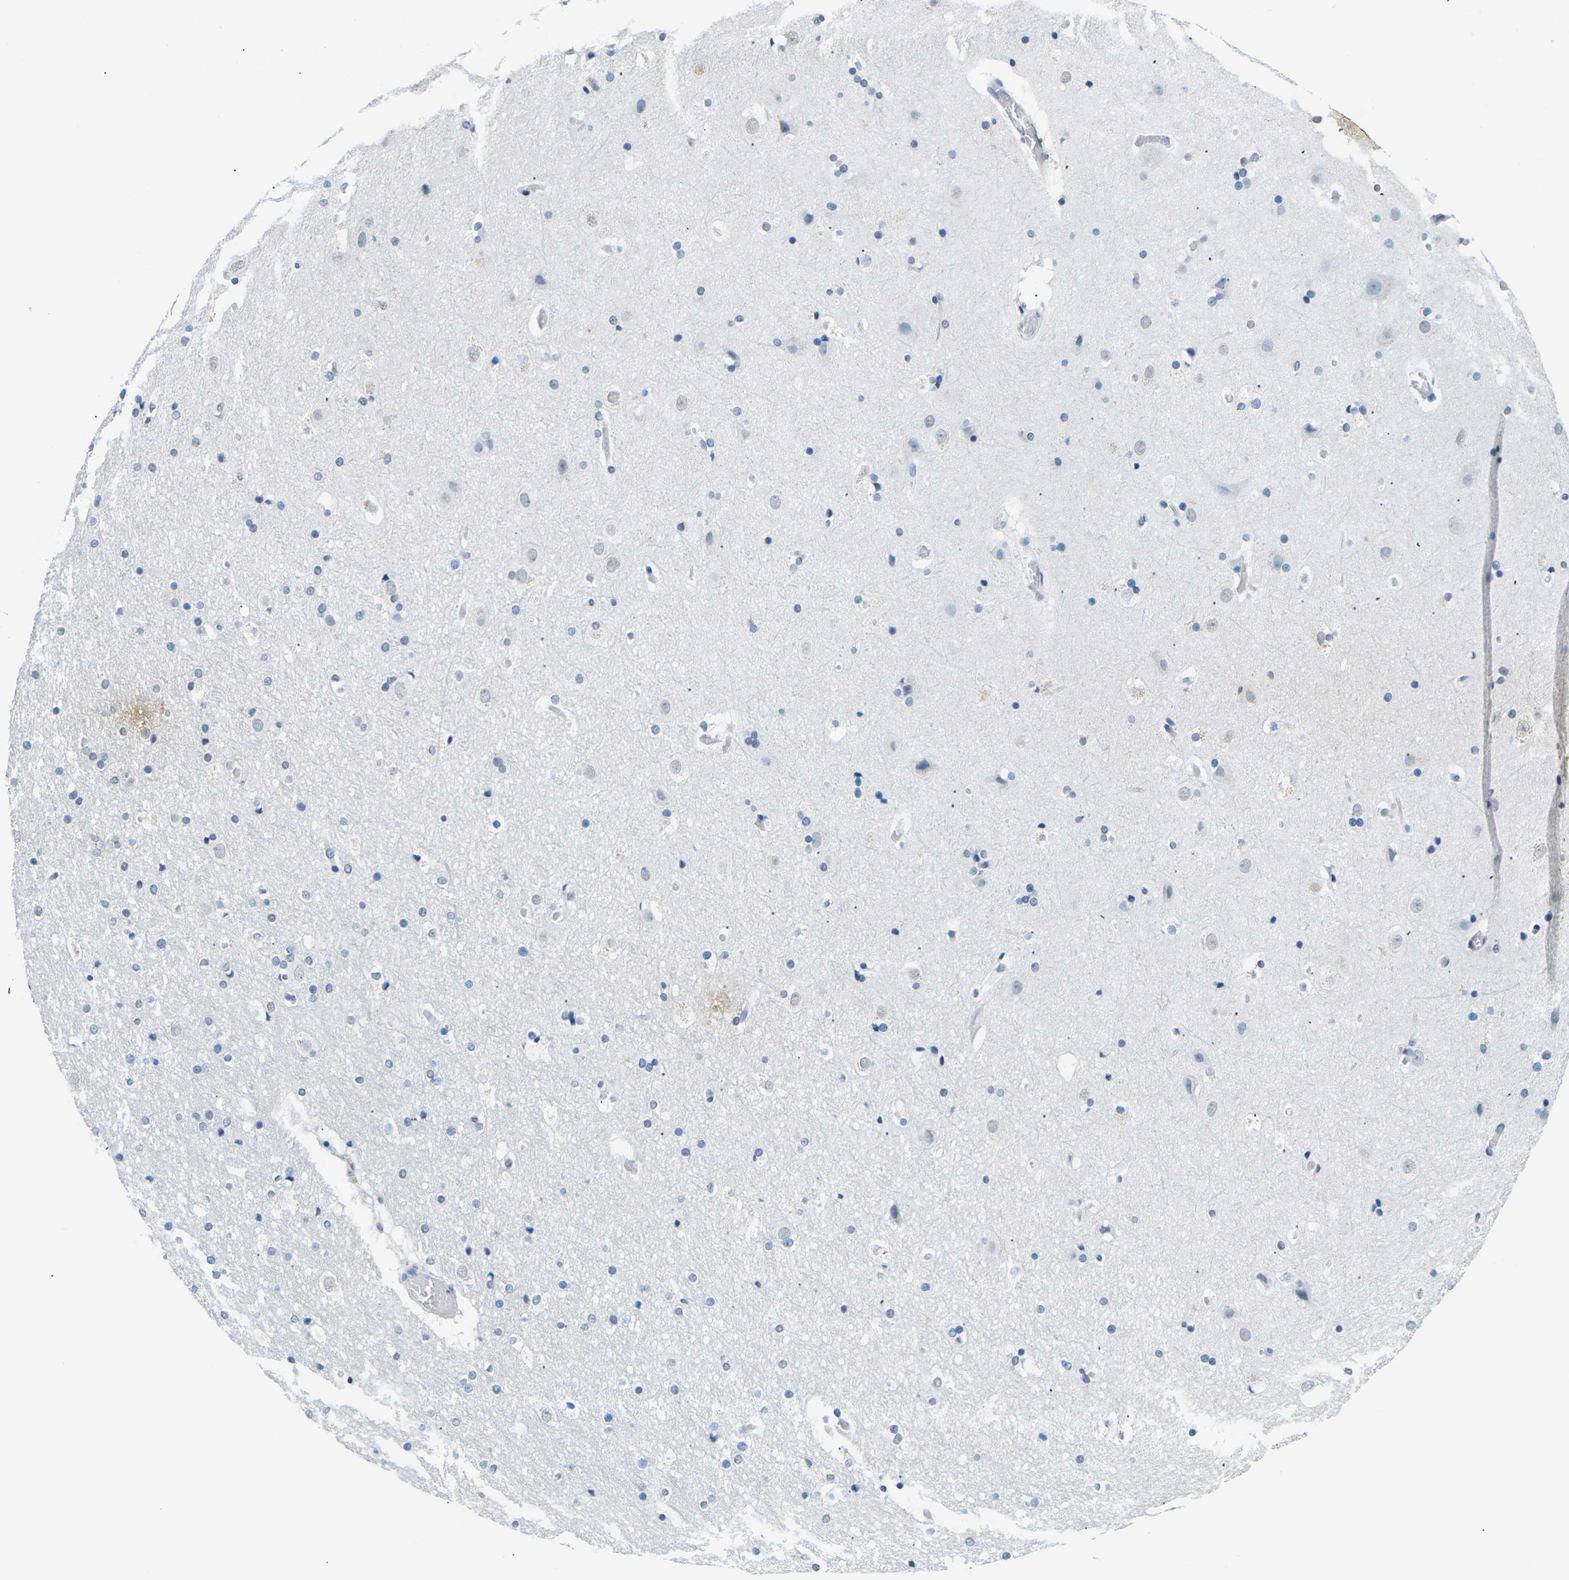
{"staining": {"intensity": "negative", "quantity": "none", "location": "none"}, "tissue": "cerebral cortex", "cell_type": "Endothelial cells", "image_type": "normal", "snomed": [{"axis": "morphology", "description": "Normal tissue, NOS"}, {"axis": "topography", "description": "Cerebral cortex"}], "caption": "The IHC histopathology image has no significant positivity in endothelial cells of cerebral cortex.", "gene": "CTAG1A", "patient": {"sex": "male", "age": 57}}